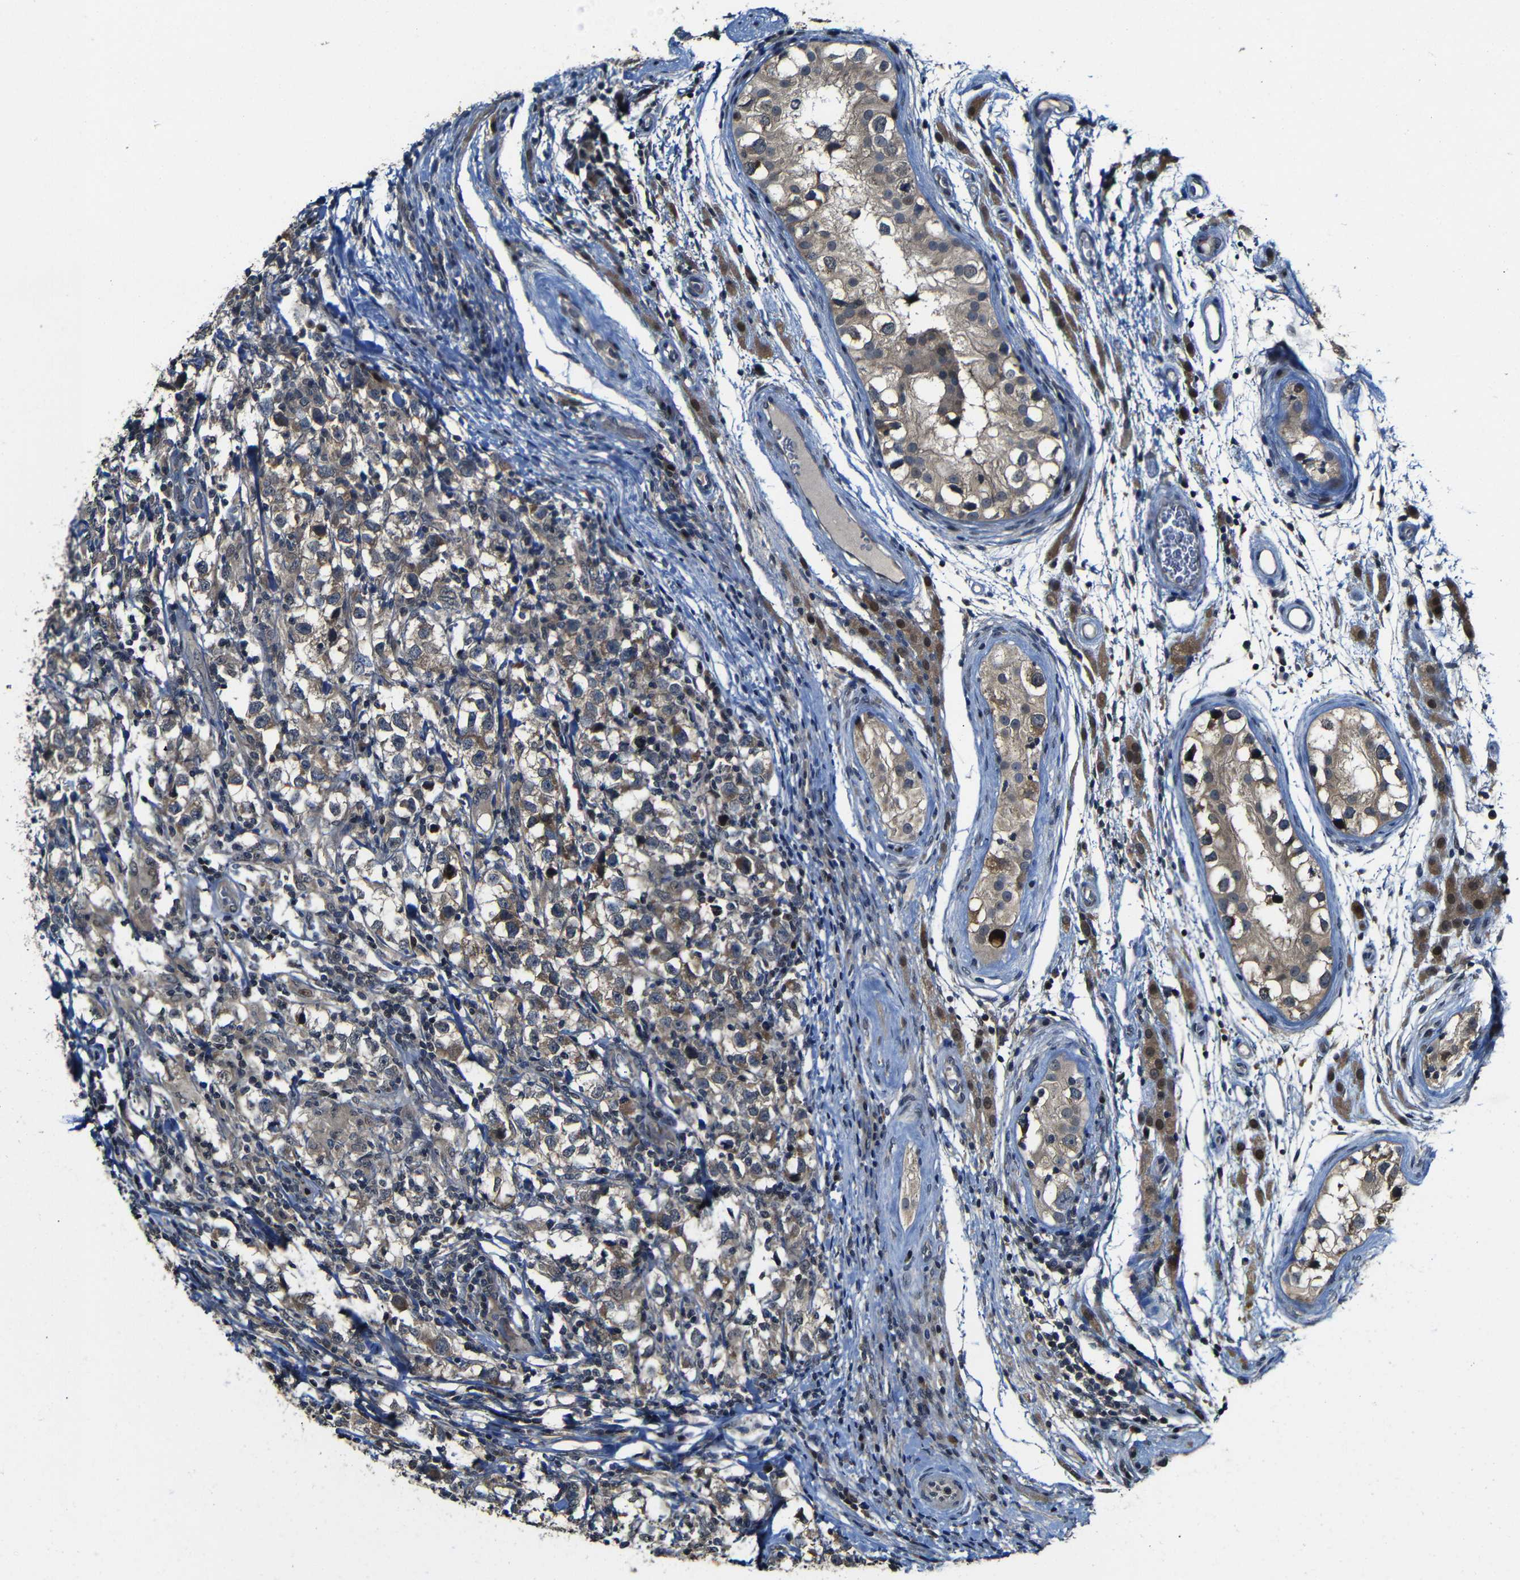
{"staining": {"intensity": "weak", "quantity": "25%-75%", "location": "cytoplasmic/membranous"}, "tissue": "testis cancer", "cell_type": "Tumor cells", "image_type": "cancer", "snomed": [{"axis": "morphology", "description": "Carcinoma, Embryonal, NOS"}, {"axis": "topography", "description": "Testis"}], "caption": "High-power microscopy captured an immunohistochemistry photomicrograph of testis embryonal carcinoma, revealing weak cytoplasmic/membranous positivity in approximately 25%-75% of tumor cells. The protein is stained brown, and the nuclei are stained in blue (DAB IHC with brightfield microscopy, high magnification).", "gene": "ATG12", "patient": {"sex": "male", "age": 21}}